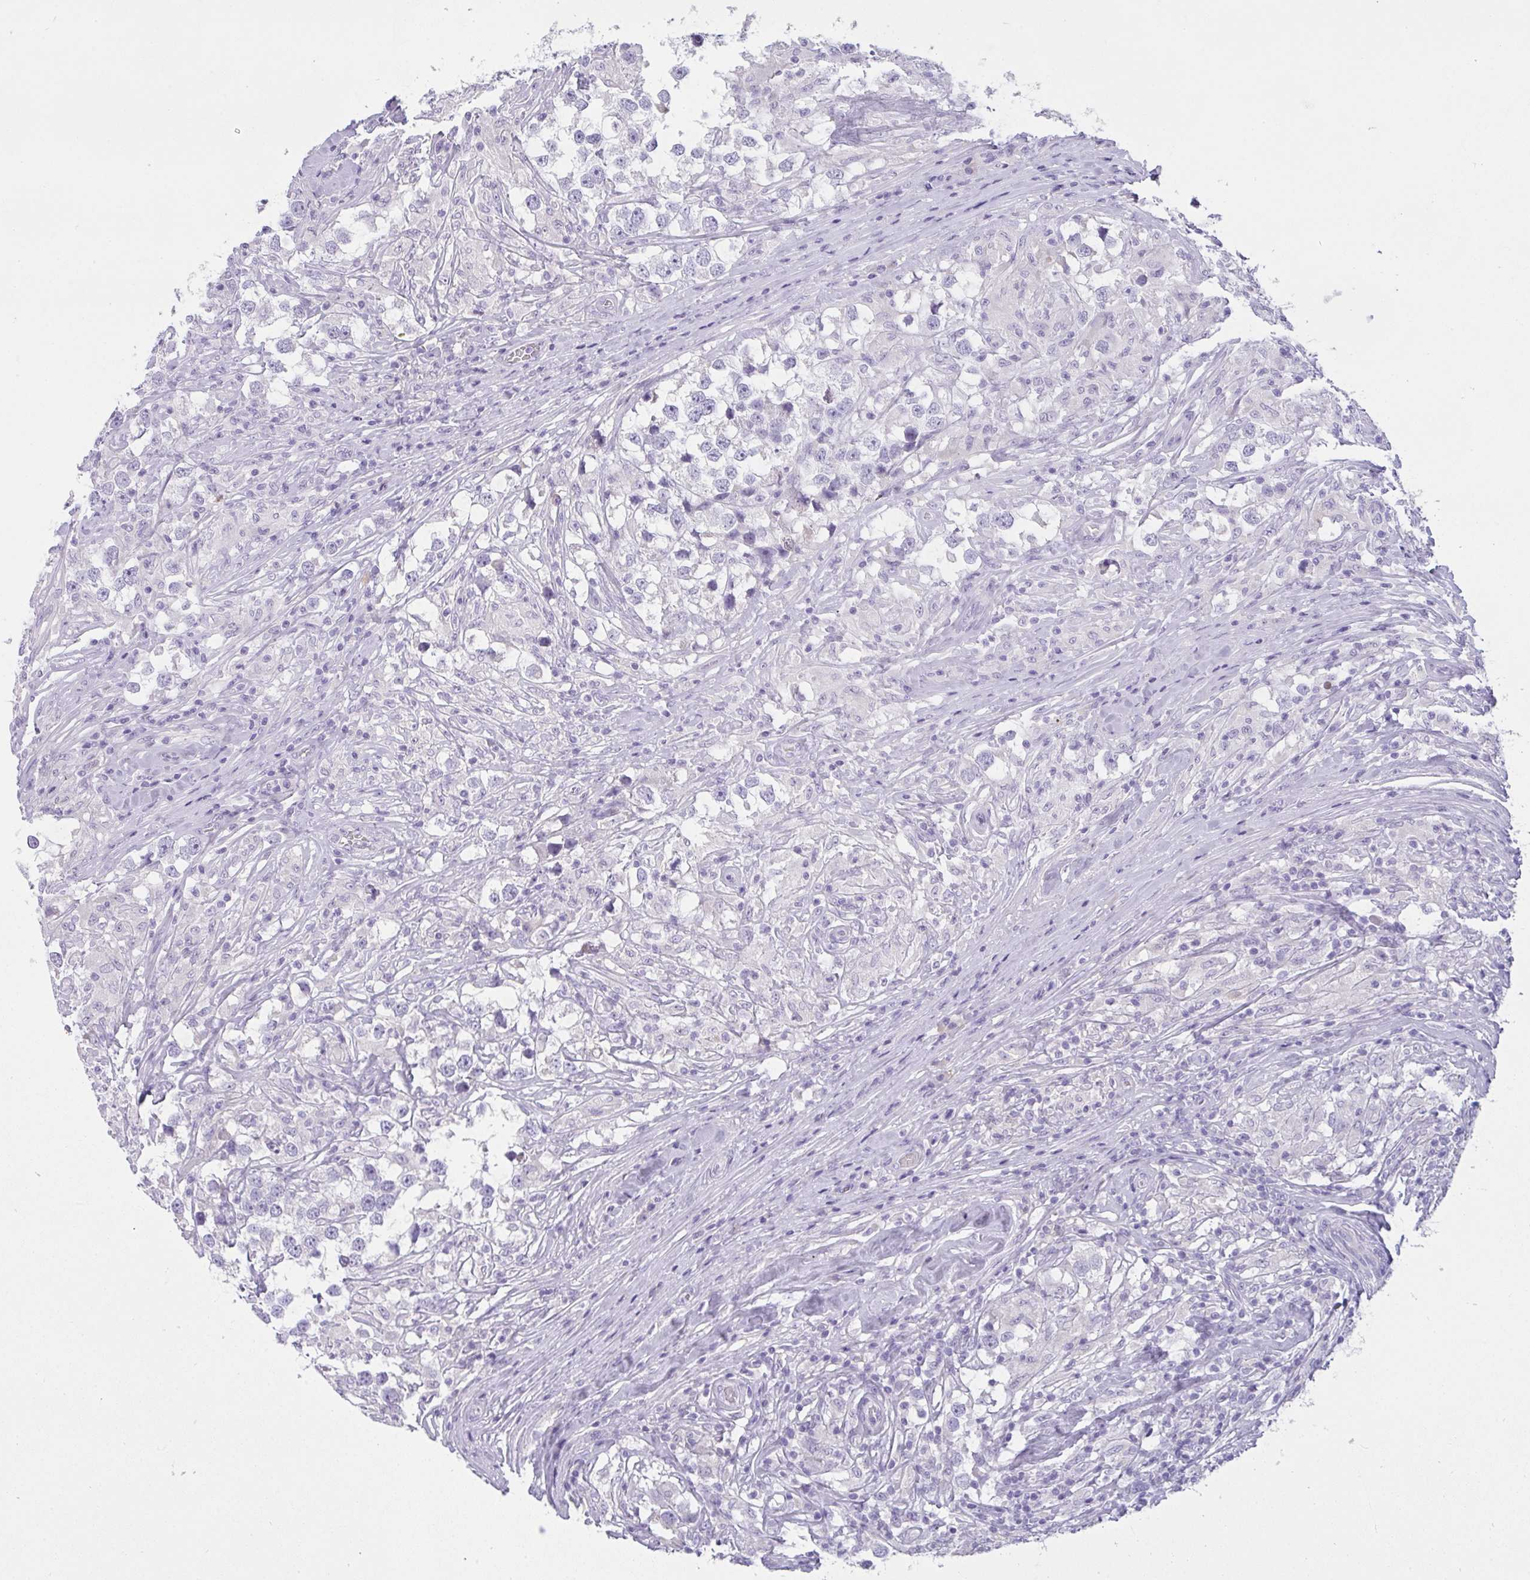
{"staining": {"intensity": "negative", "quantity": "none", "location": "none"}, "tissue": "testis cancer", "cell_type": "Tumor cells", "image_type": "cancer", "snomed": [{"axis": "morphology", "description": "Seminoma, NOS"}, {"axis": "topography", "description": "Testis"}], "caption": "This is a image of immunohistochemistry staining of seminoma (testis), which shows no staining in tumor cells.", "gene": "COX7B", "patient": {"sex": "male", "age": 46}}